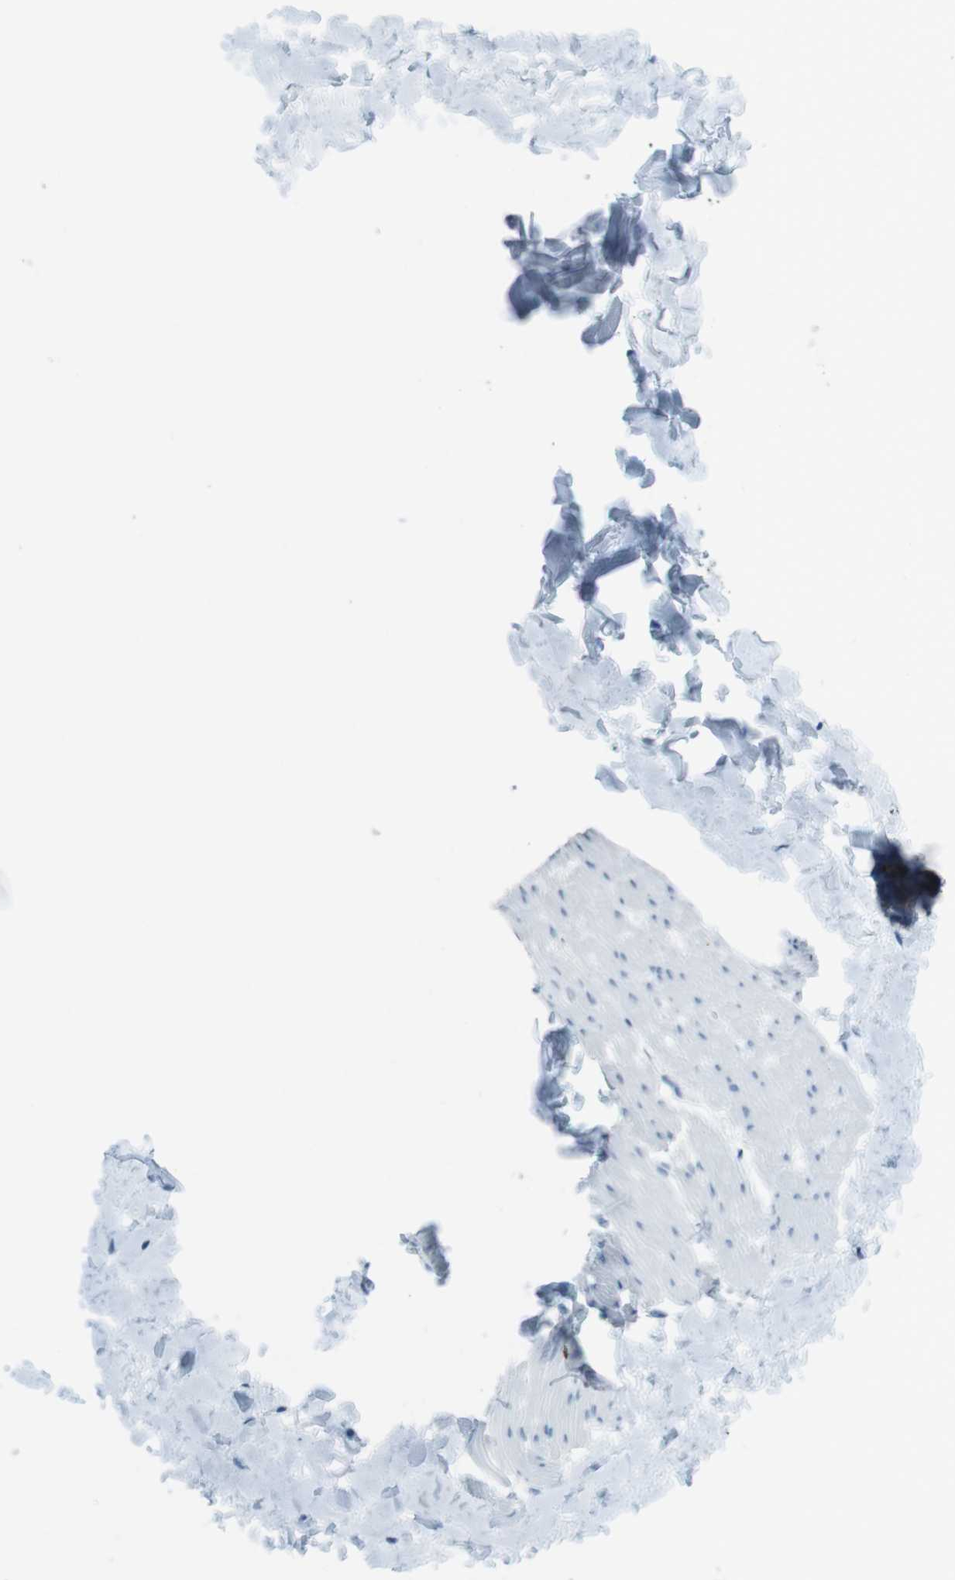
{"staining": {"intensity": "strong", "quantity": ">75%", "location": "cytoplasmic/membranous"}, "tissue": "rectum", "cell_type": "Glandular cells", "image_type": "normal", "snomed": [{"axis": "morphology", "description": "Normal tissue, NOS"}, {"axis": "topography", "description": "Rectum"}], "caption": "An IHC micrograph of unremarkable tissue is shown. Protein staining in brown labels strong cytoplasmic/membranous positivity in rectum within glandular cells. The staining was performed using DAB (3,3'-diaminobenzidine), with brown indicating positive protein expression. Nuclei are stained blue with hematoxylin.", "gene": "TMEM207", "patient": {"sex": "female", "age": 24}}